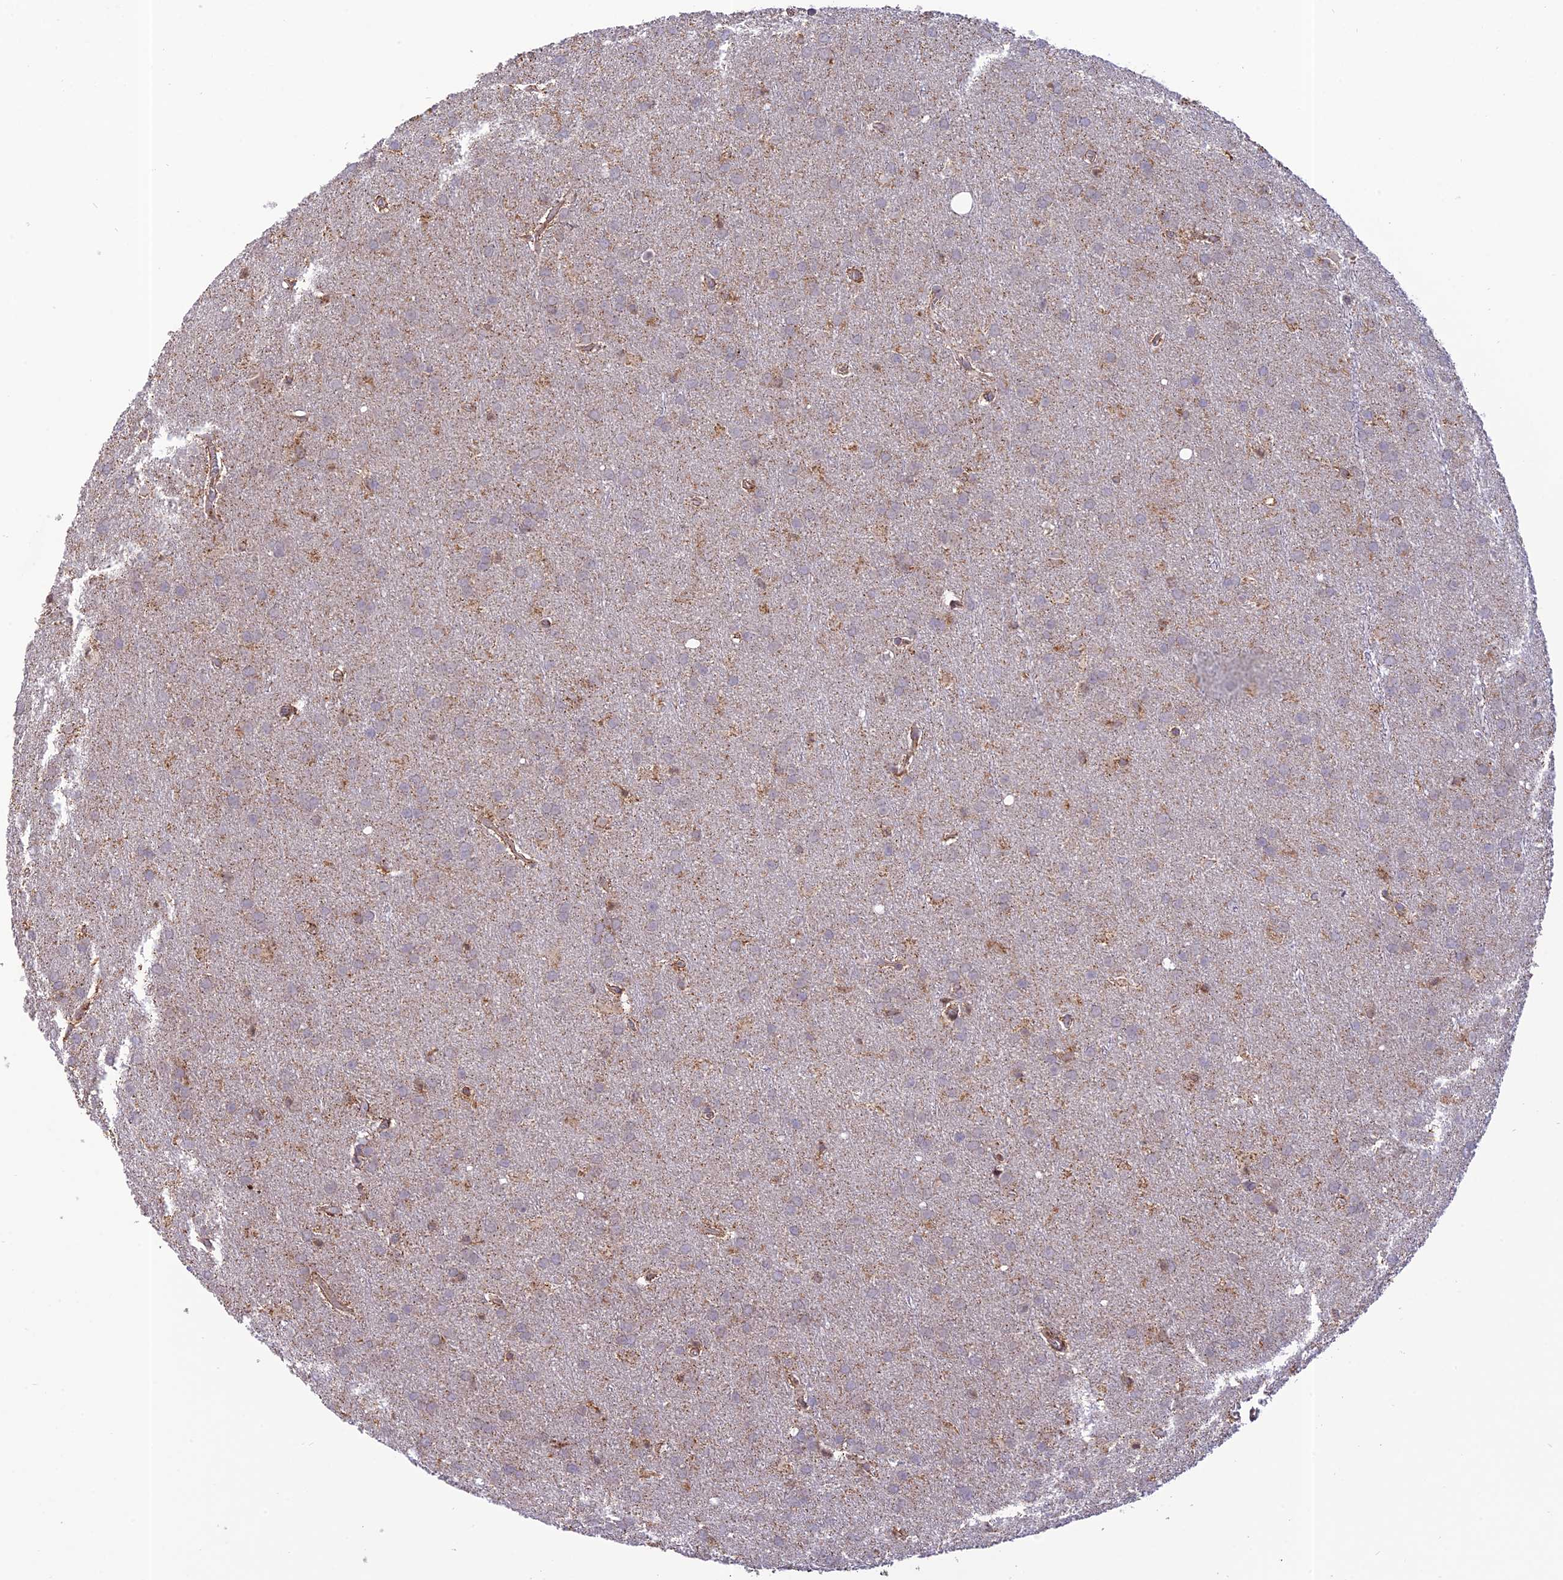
{"staining": {"intensity": "negative", "quantity": "none", "location": "none"}, "tissue": "glioma", "cell_type": "Tumor cells", "image_type": "cancer", "snomed": [{"axis": "morphology", "description": "Glioma, malignant, Low grade"}, {"axis": "topography", "description": "Brain"}], "caption": "Immunohistochemistry histopathology image of human glioma stained for a protein (brown), which exhibits no positivity in tumor cells. Brightfield microscopy of IHC stained with DAB (3,3'-diaminobenzidine) (brown) and hematoxylin (blue), captured at high magnification.", "gene": "ZNF584", "patient": {"sex": "female", "age": 32}}